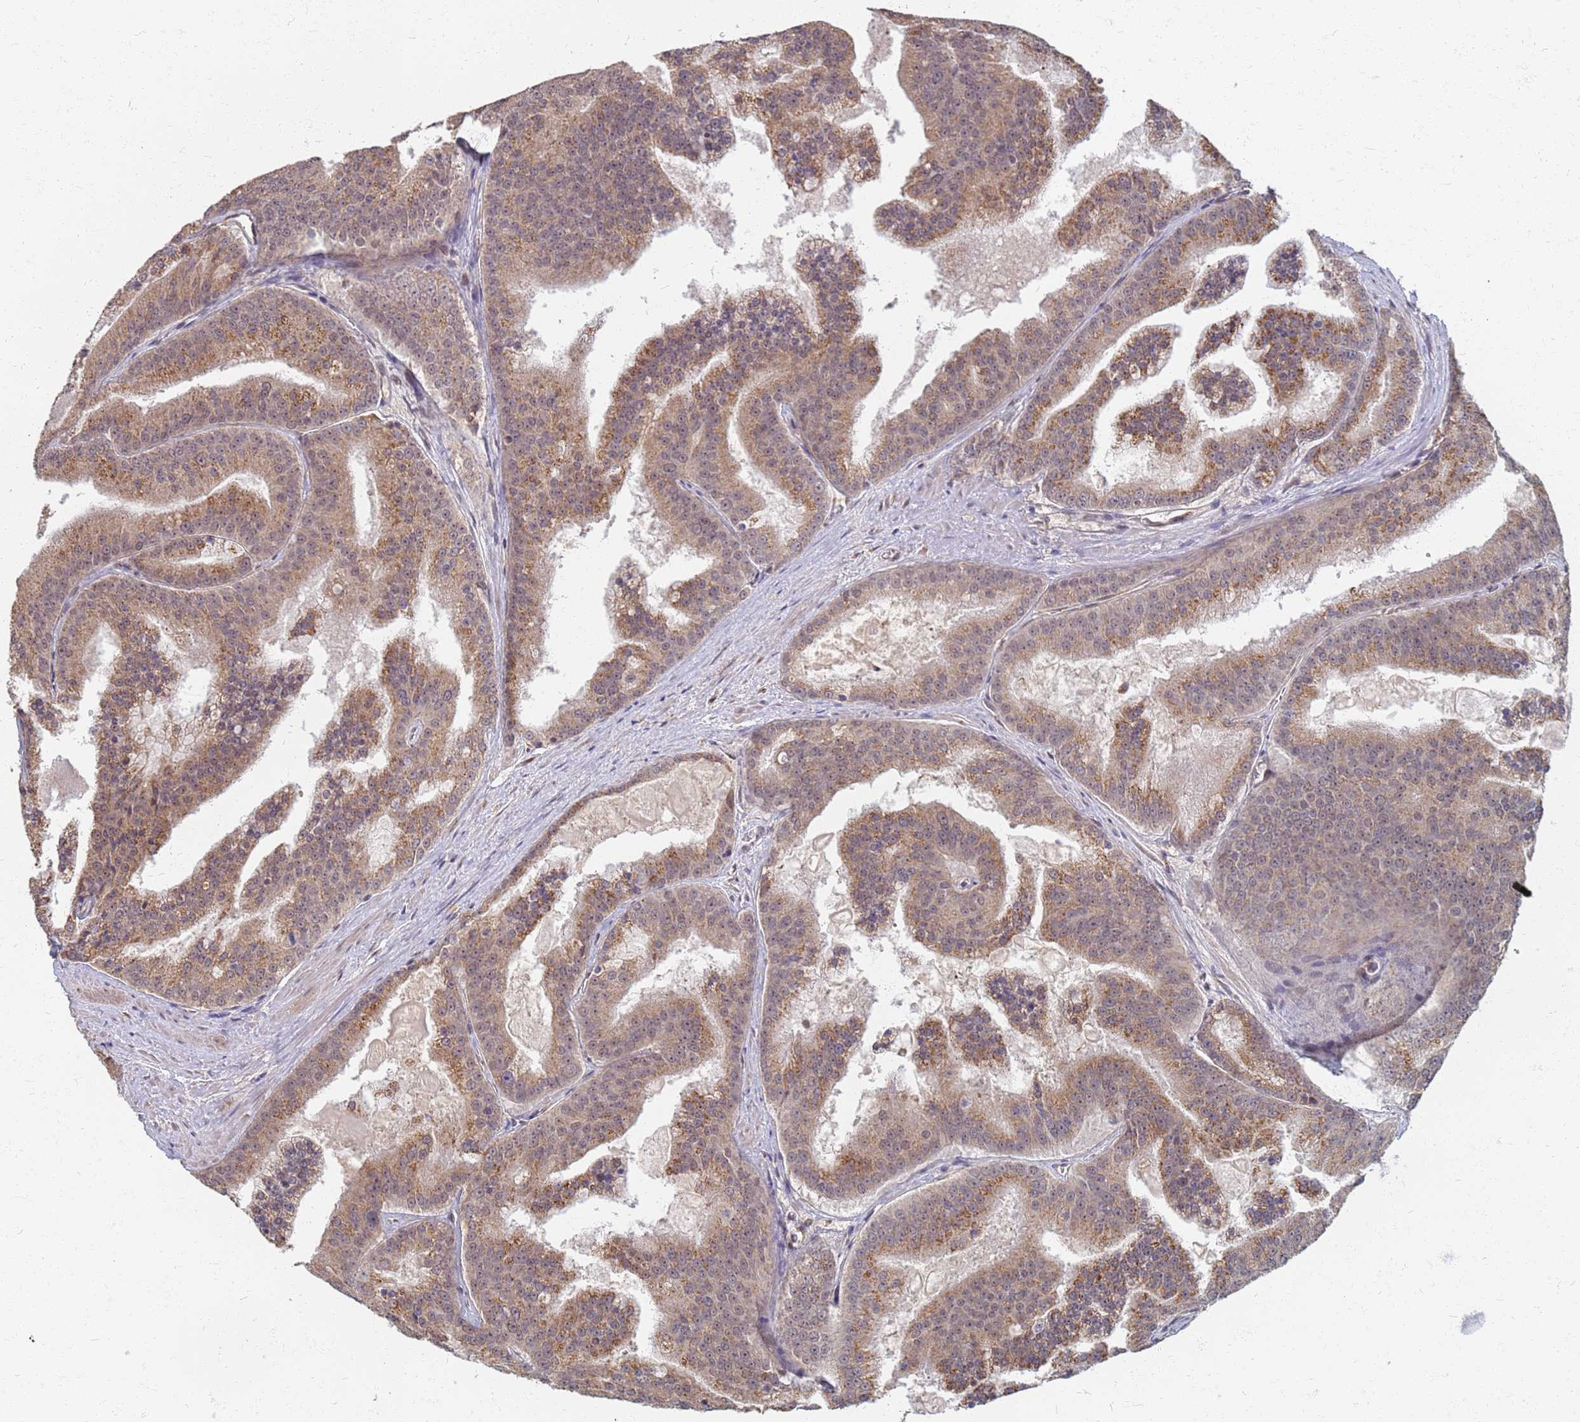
{"staining": {"intensity": "moderate", "quantity": ">75%", "location": "cytoplasmic/membranous"}, "tissue": "prostate cancer", "cell_type": "Tumor cells", "image_type": "cancer", "snomed": [{"axis": "morphology", "description": "Adenocarcinoma, High grade"}, {"axis": "topography", "description": "Prostate"}], "caption": "The immunohistochemical stain shows moderate cytoplasmic/membranous expression in tumor cells of prostate cancer tissue.", "gene": "ITGB4", "patient": {"sex": "male", "age": 61}}